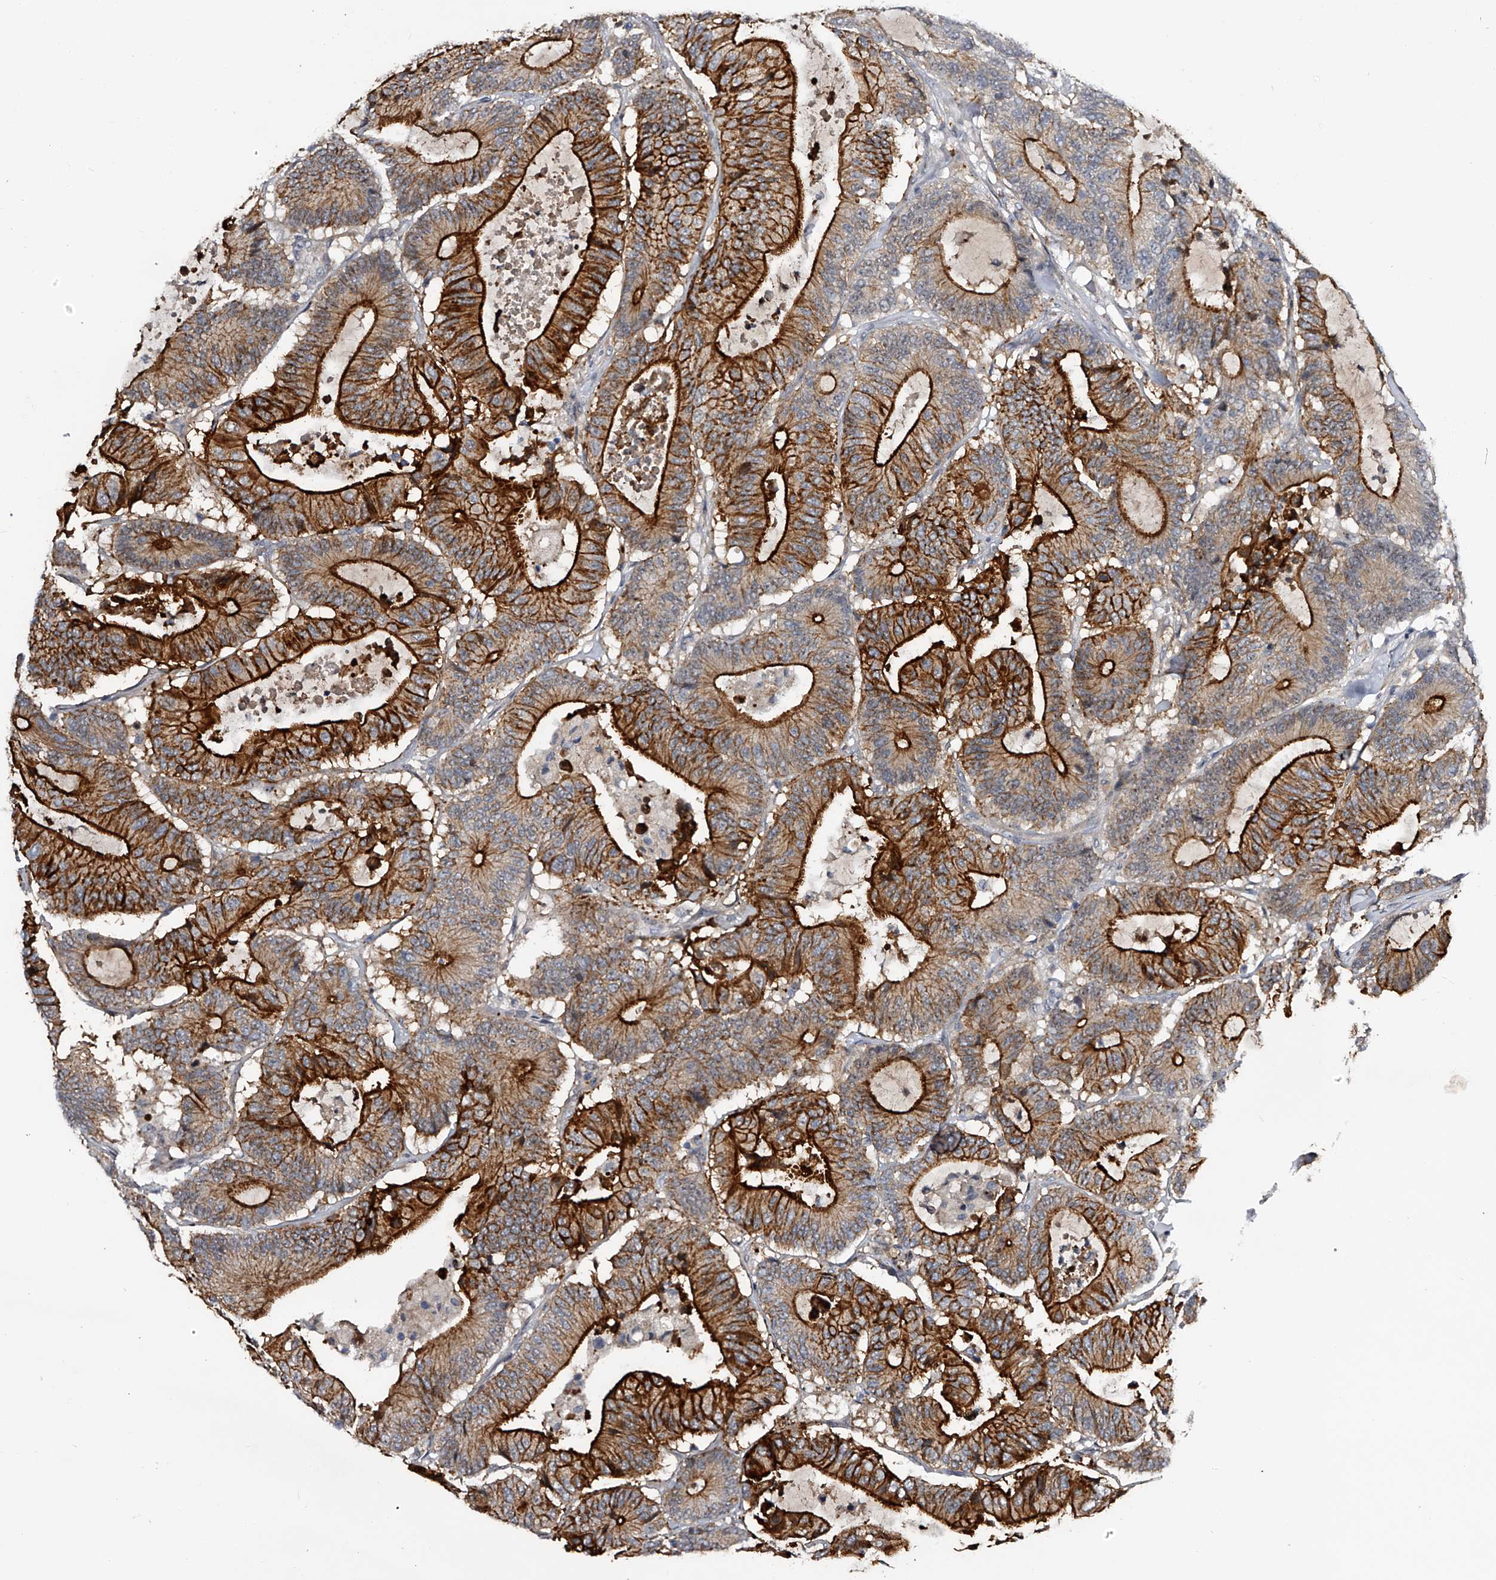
{"staining": {"intensity": "strong", "quantity": "25%-75%", "location": "cytoplasmic/membranous"}, "tissue": "colorectal cancer", "cell_type": "Tumor cells", "image_type": "cancer", "snomed": [{"axis": "morphology", "description": "Adenocarcinoma, NOS"}, {"axis": "topography", "description": "Colon"}], "caption": "Colorectal adenocarcinoma stained for a protein shows strong cytoplasmic/membranous positivity in tumor cells. (DAB IHC with brightfield microscopy, high magnification).", "gene": "MDN1", "patient": {"sex": "female", "age": 84}}